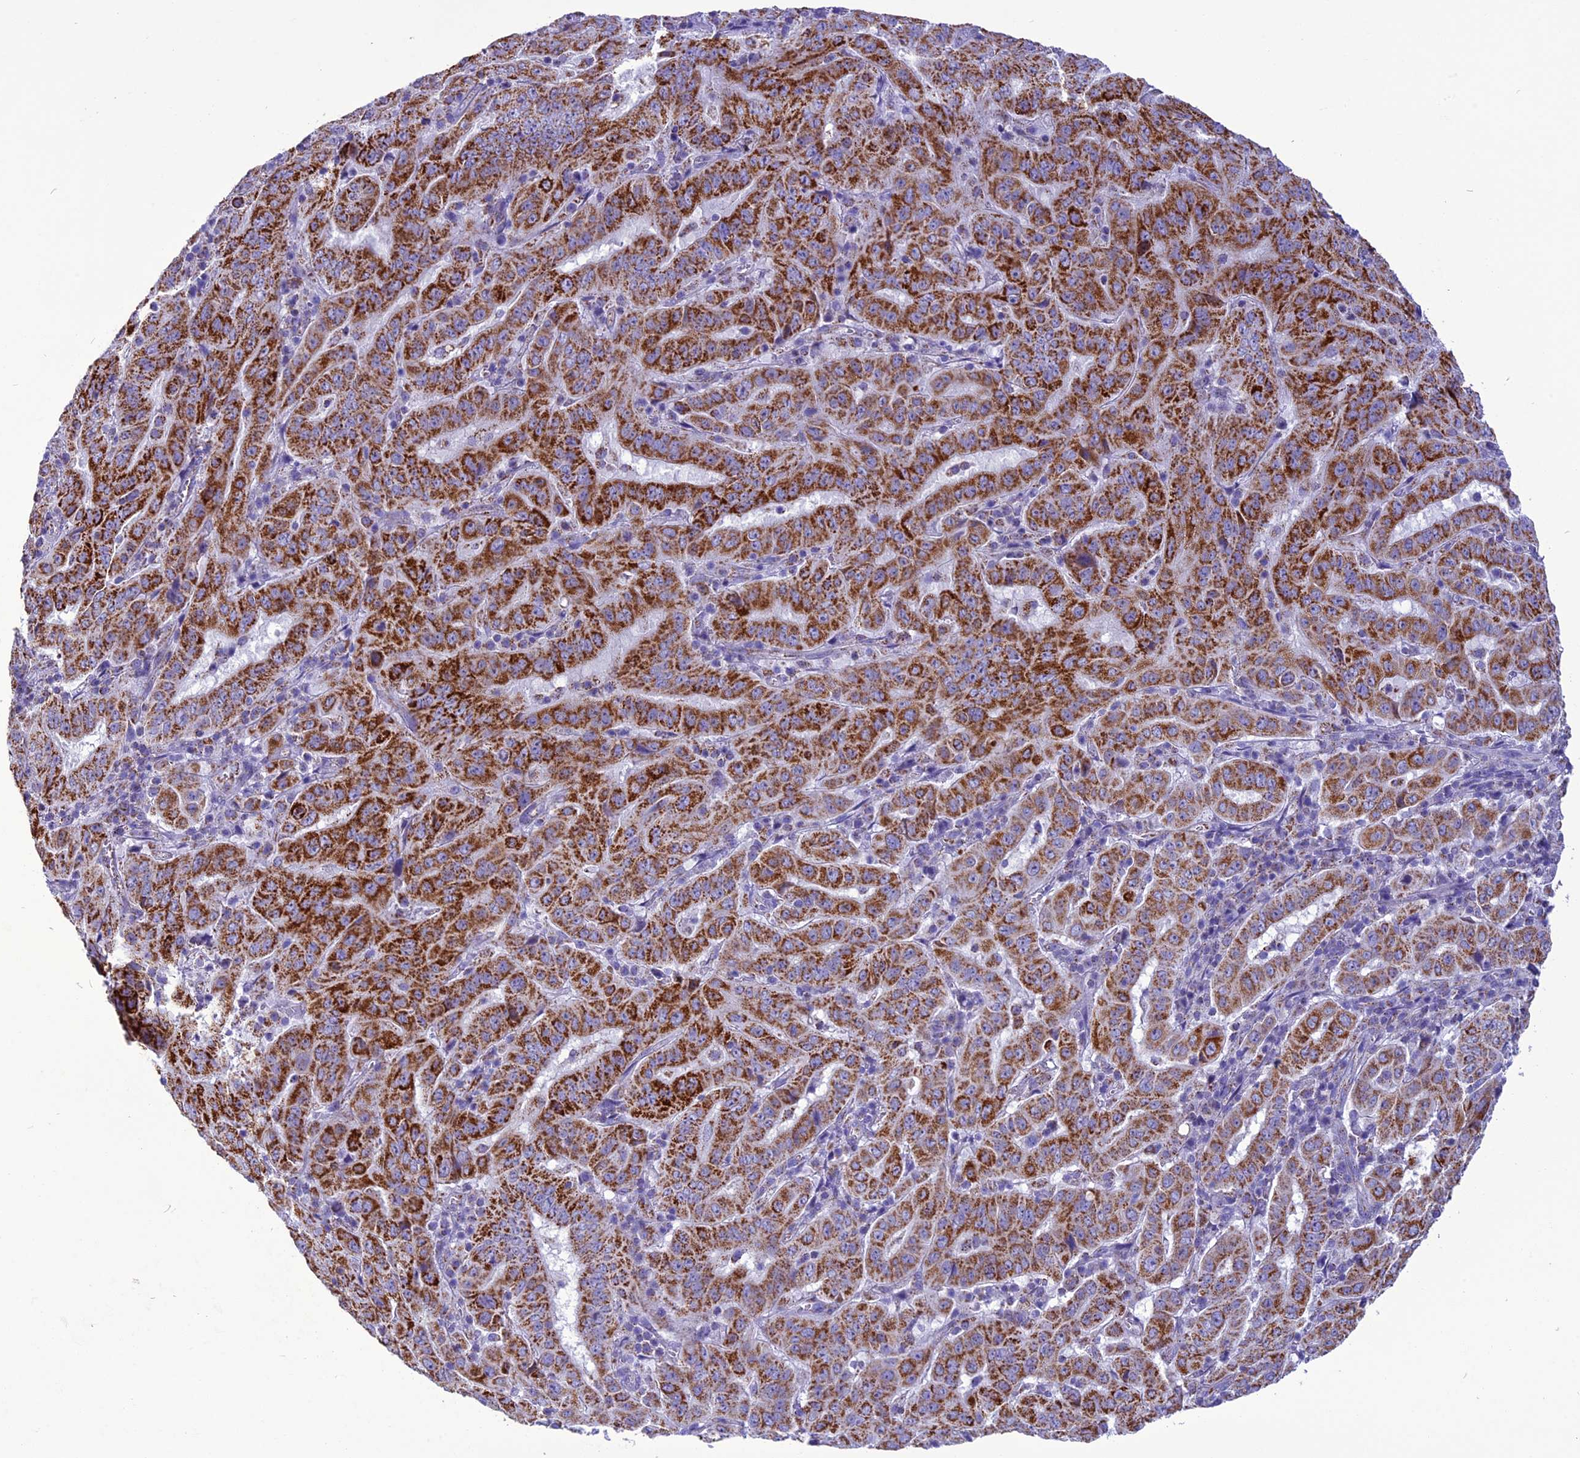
{"staining": {"intensity": "strong", "quantity": ">75%", "location": "cytoplasmic/membranous"}, "tissue": "pancreatic cancer", "cell_type": "Tumor cells", "image_type": "cancer", "snomed": [{"axis": "morphology", "description": "Adenocarcinoma, NOS"}, {"axis": "topography", "description": "Pancreas"}], "caption": "Adenocarcinoma (pancreatic) stained with a brown dye exhibits strong cytoplasmic/membranous positive positivity in about >75% of tumor cells.", "gene": "ICA1L", "patient": {"sex": "male", "age": 63}}